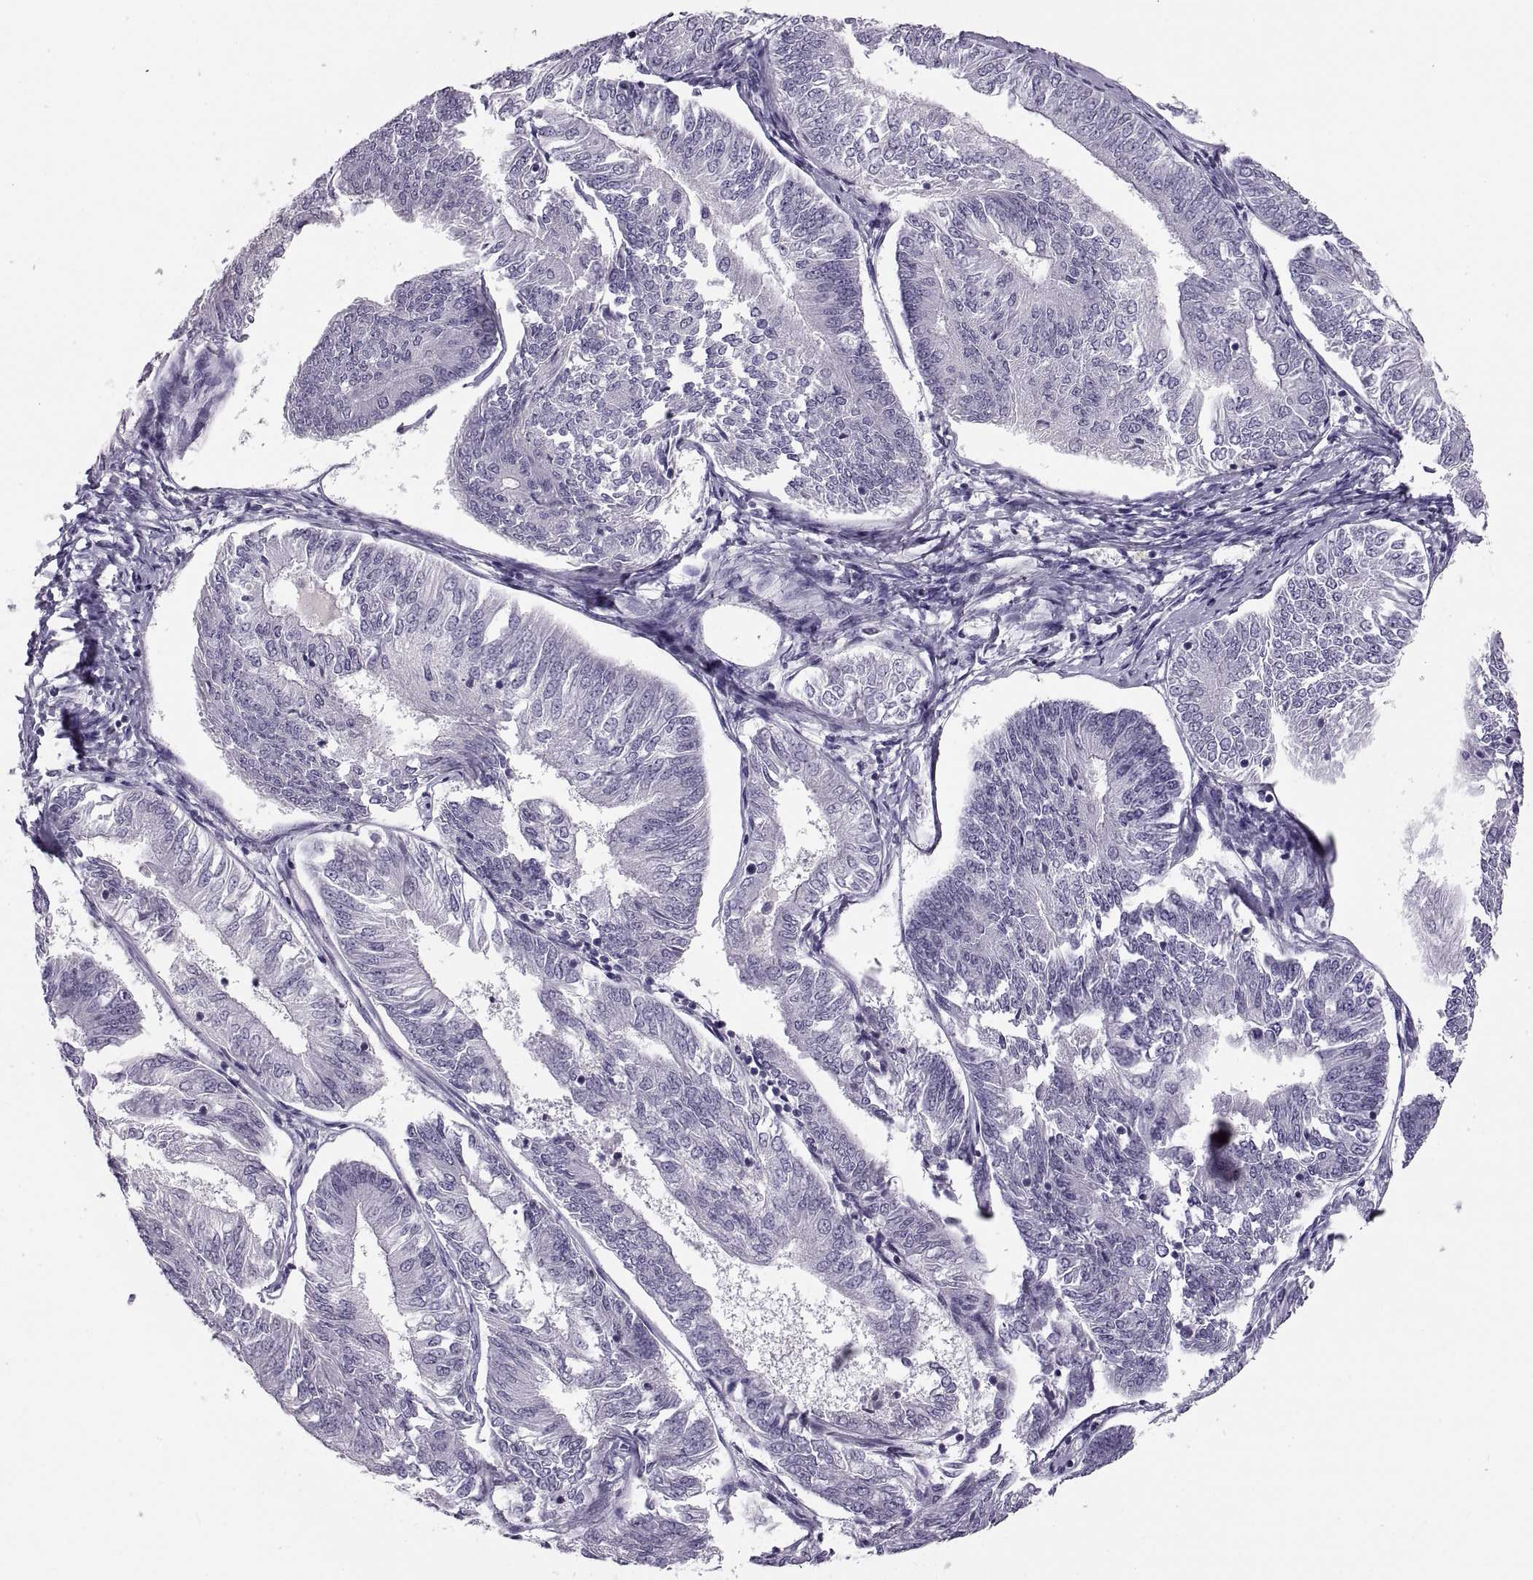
{"staining": {"intensity": "negative", "quantity": "none", "location": "none"}, "tissue": "endometrial cancer", "cell_type": "Tumor cells", "image_type": "cancer", "snomed": [{"axis": "morphology", "description": "Adenocarcinoma, NOS"}, {"axis": "topography", "description": "Endometrium"}], "caption": "Immunohistochemistry (IHC) histopathology image of neoplastic tissue: human endometrial cancer (adenocarcinoma) stained with DAB exhibits no significant protein positivity in tumor cells.", "gene": "ADH6", "patient": {"sex": "female", "age": 58}}